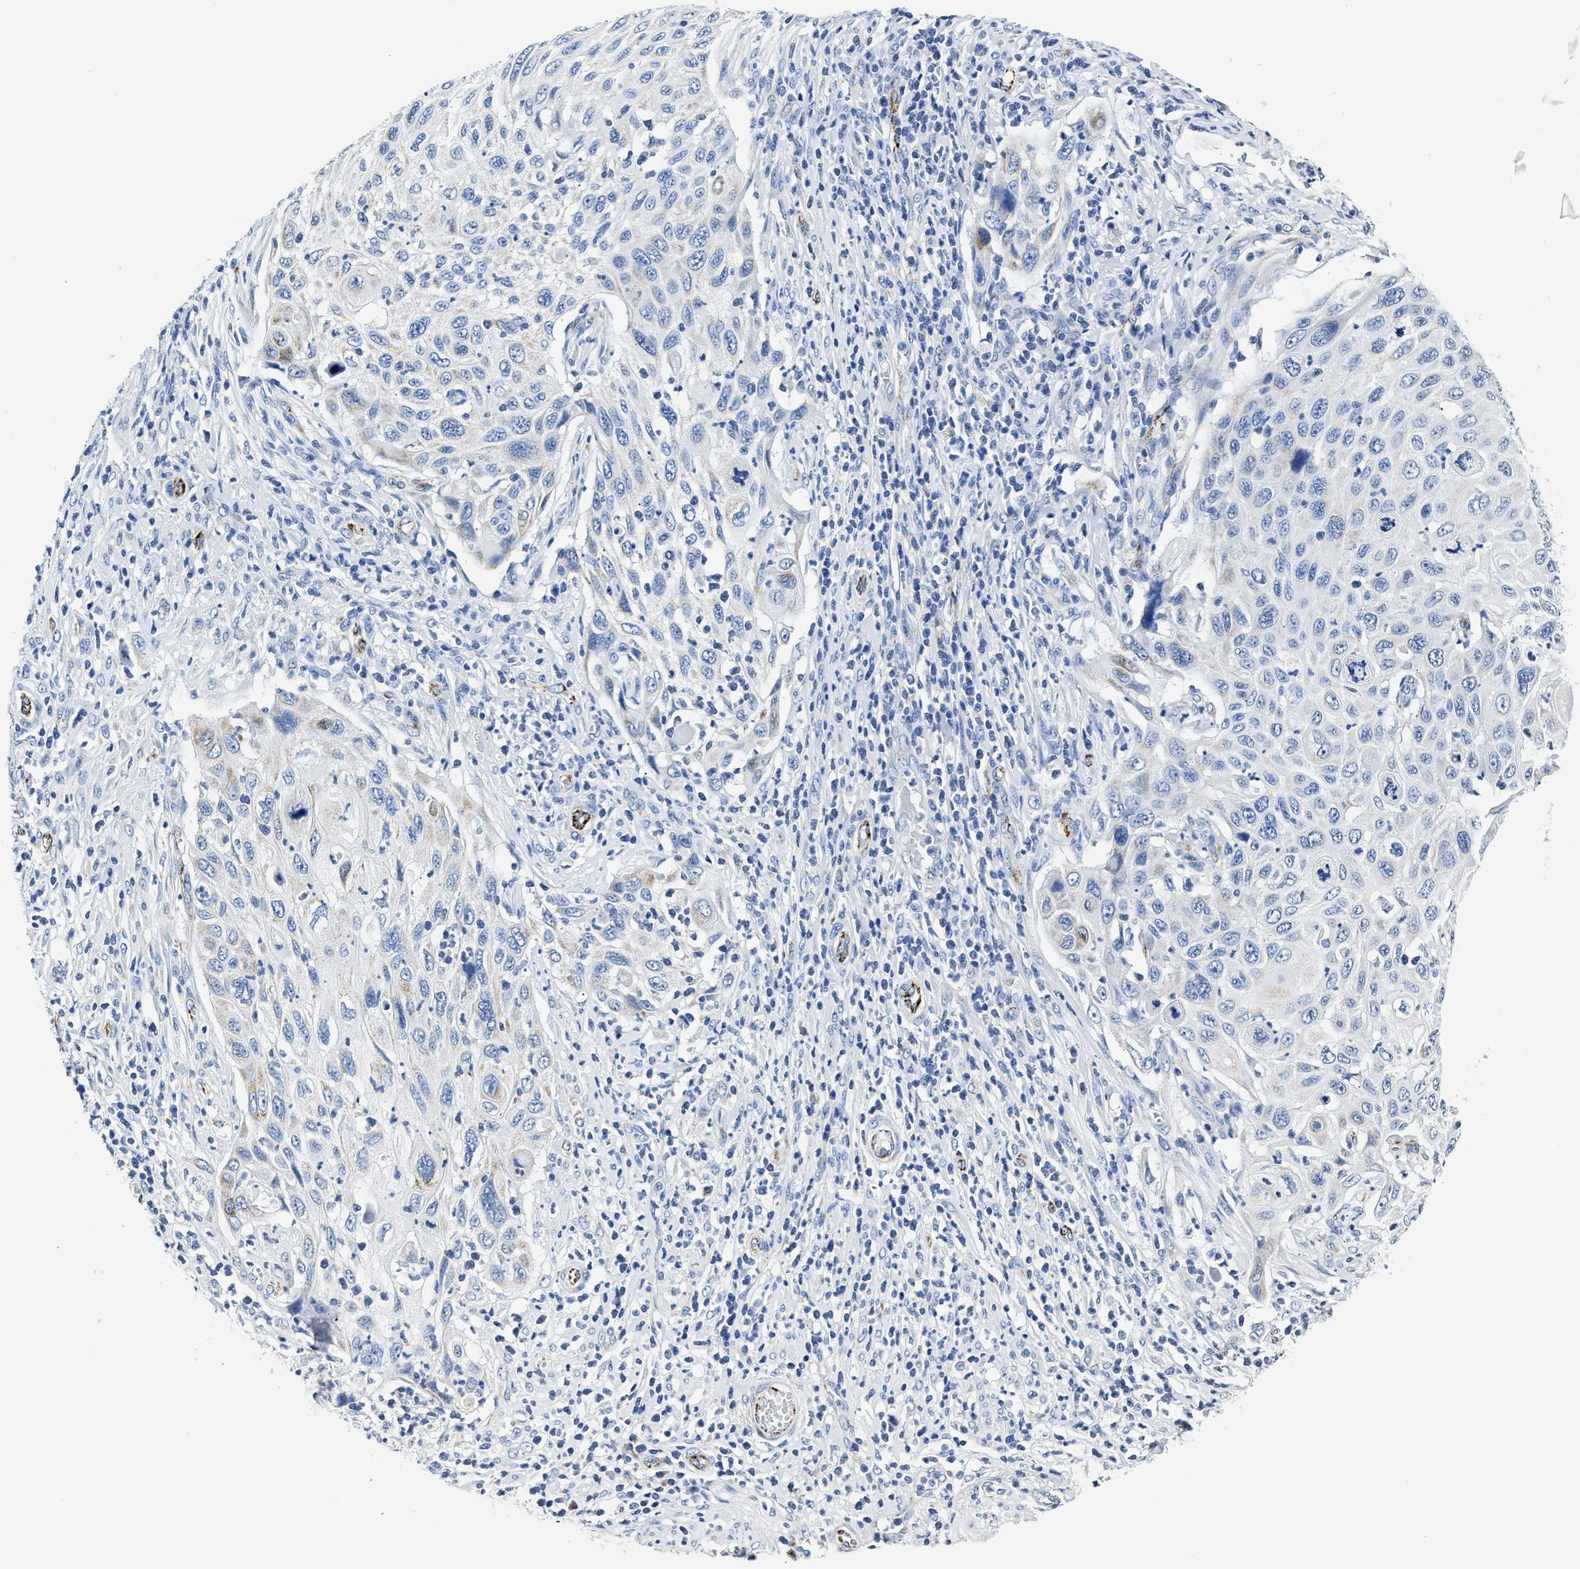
{"staining": {"intensity": "negative", "quantity": "none", "location": "none"}, "tissue": "cervical cancer", "cell_type": "Tumor cells", "image_type": "cancer", "snomed": [{"axis": "morphology", "description": "Squamous cell carcinoma, NOS"}, {"axis": "topography", "description": "Cervix"}], "caption": "This histopathology image is of cervical cancer (squamous cell carcinoma) stained with IHC to label a protein in brown with the nuclei are counter-stained blue. There is no expression in tumor cells.", "gene": "AMACR", "patient": {"sex": "female", "age": 70}}